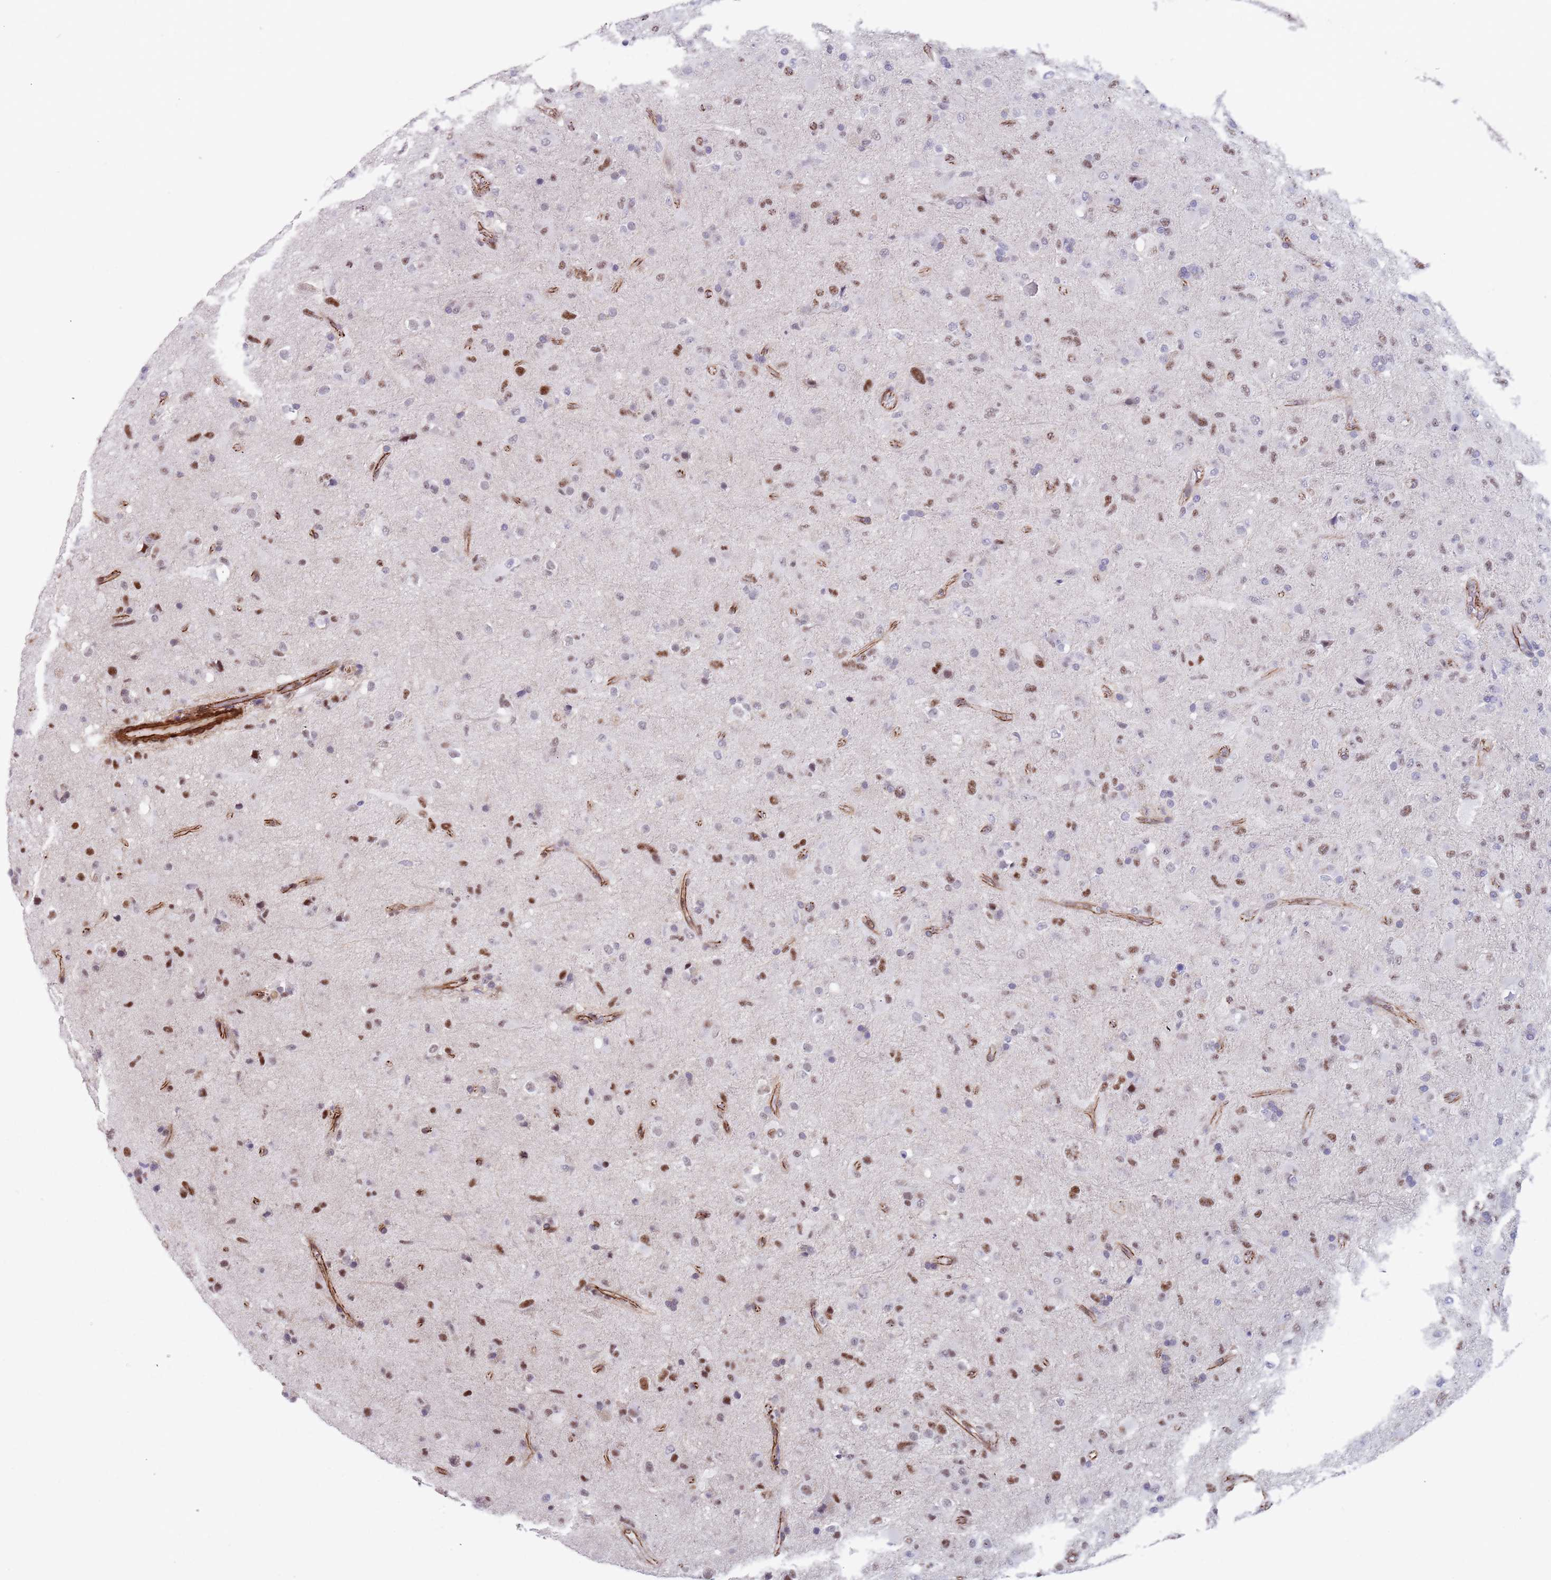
{"staining": {"intensity": "strong", "quantity": "<25%", "location": "nuclear"}, "tissue": "glioma", "cell_type": "Tumor cells", "image_type": "cancer", "snomed": [{"axis": "morphology", "description": "Glioma, malignant, Low grade"}, {"axis": "topography", "description": "Brain"}], "caption": "This is a histology image of immunohistochemistry (IHC) staining of malignant glioma (low-grade), which shows strong positivity in the nuclear of tumor cells.", "gene": "OR5A2", "patient": {"sex": "male", "age": 65}}